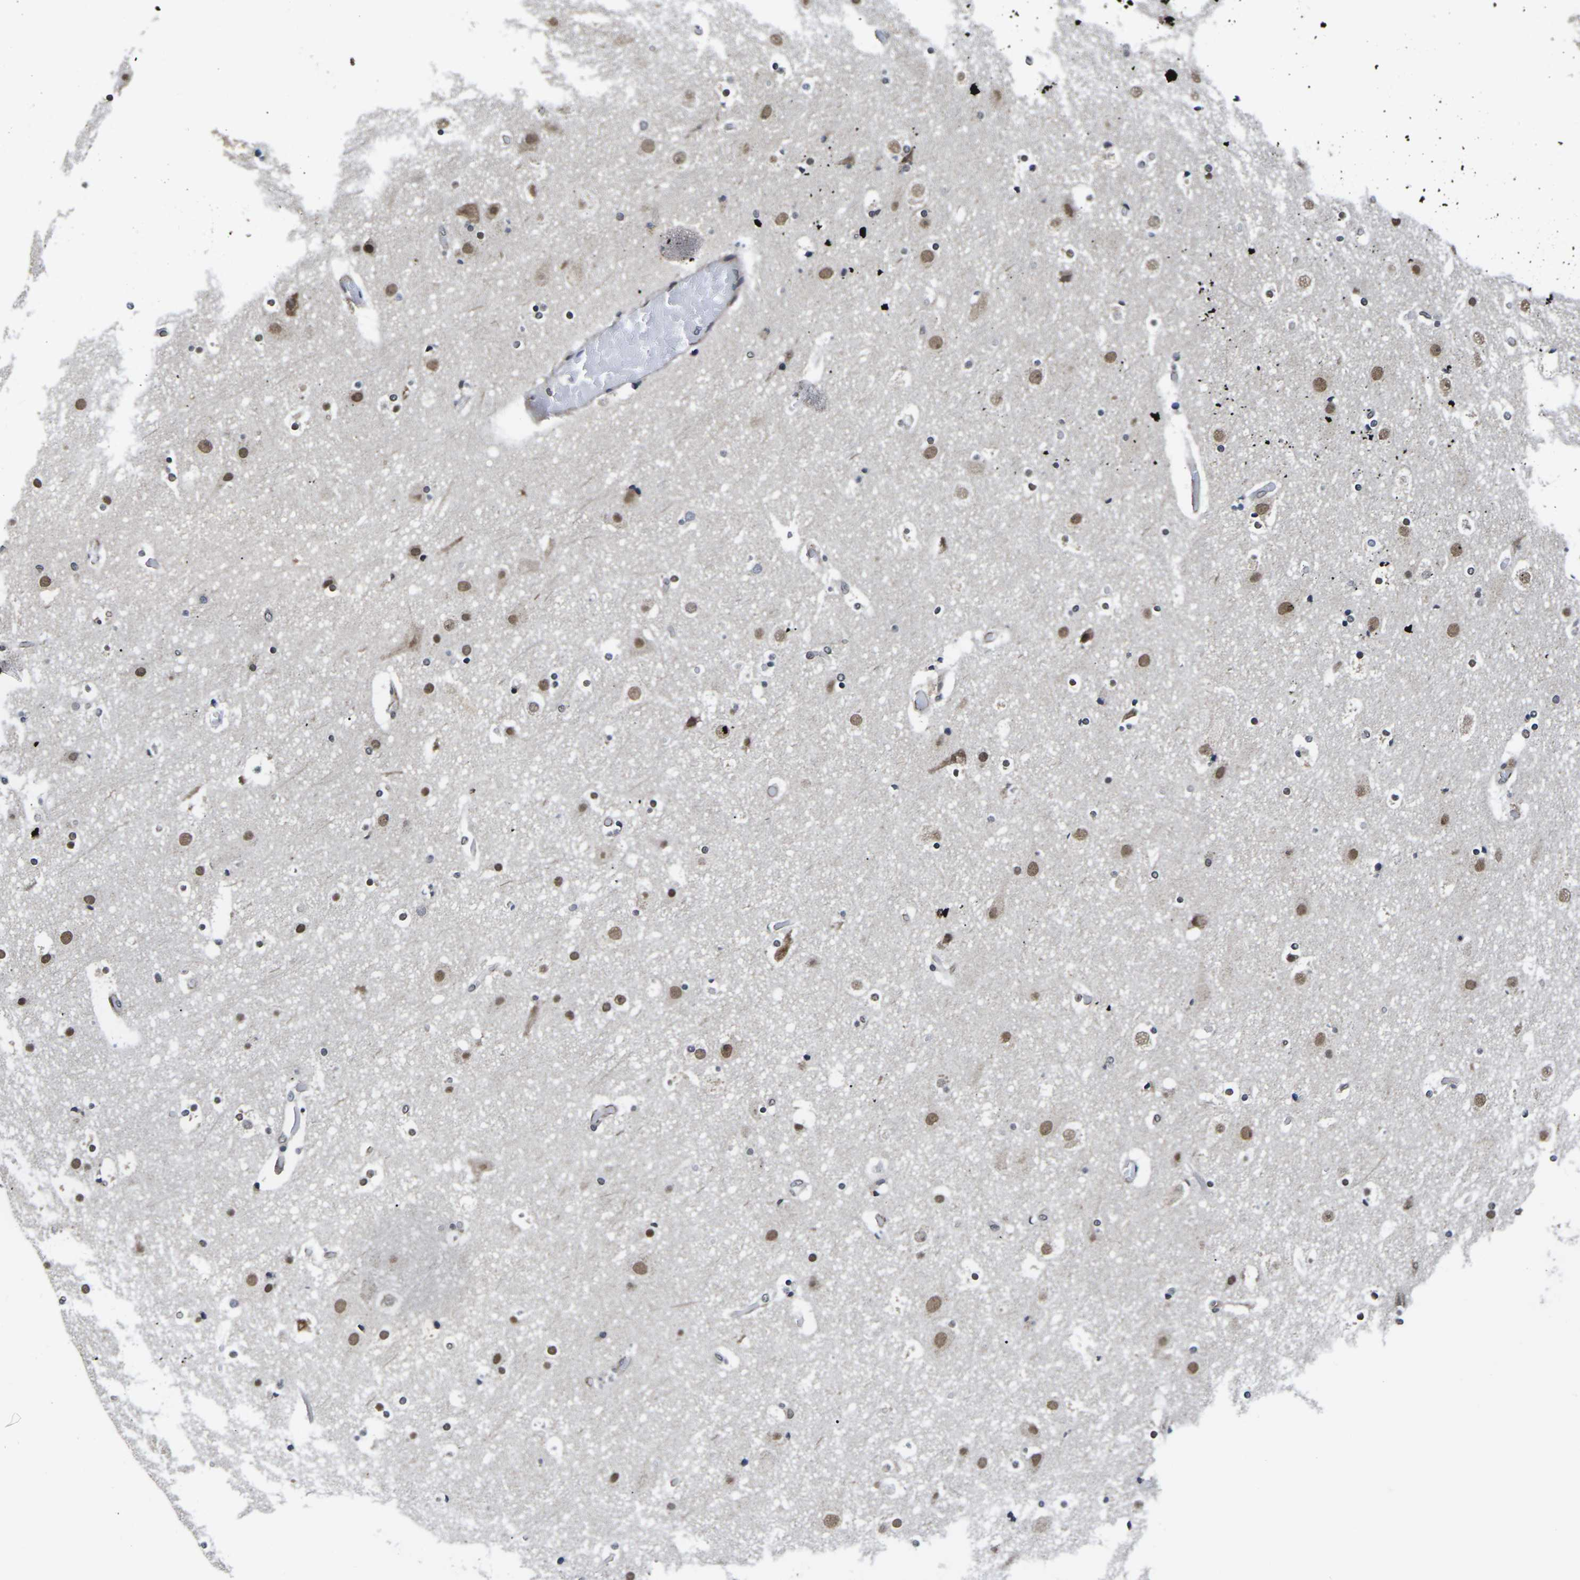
{"staining": {"intensity": "weak", "quantity": "25%-75%", "location": "cytoplasmic/membranous"}, "tissue": "cerebral cortex", "cell_type": "Endothelial cells", "image_type": "normal", "snomed": [{"axis": "morphology", "description": "Normal tissue, NOS"}, {"axis": "topography", "description": "Cerebral cortex"}], "caption": "Protein staining by immunohistochemistry displays weak cytoplasmic/membranous expression in approximately 25%-75% of endothelial cells in unremarkable cerebral cortex.", "gene": "CCNE1", "patient": {"sex": "male", "age": 57}}